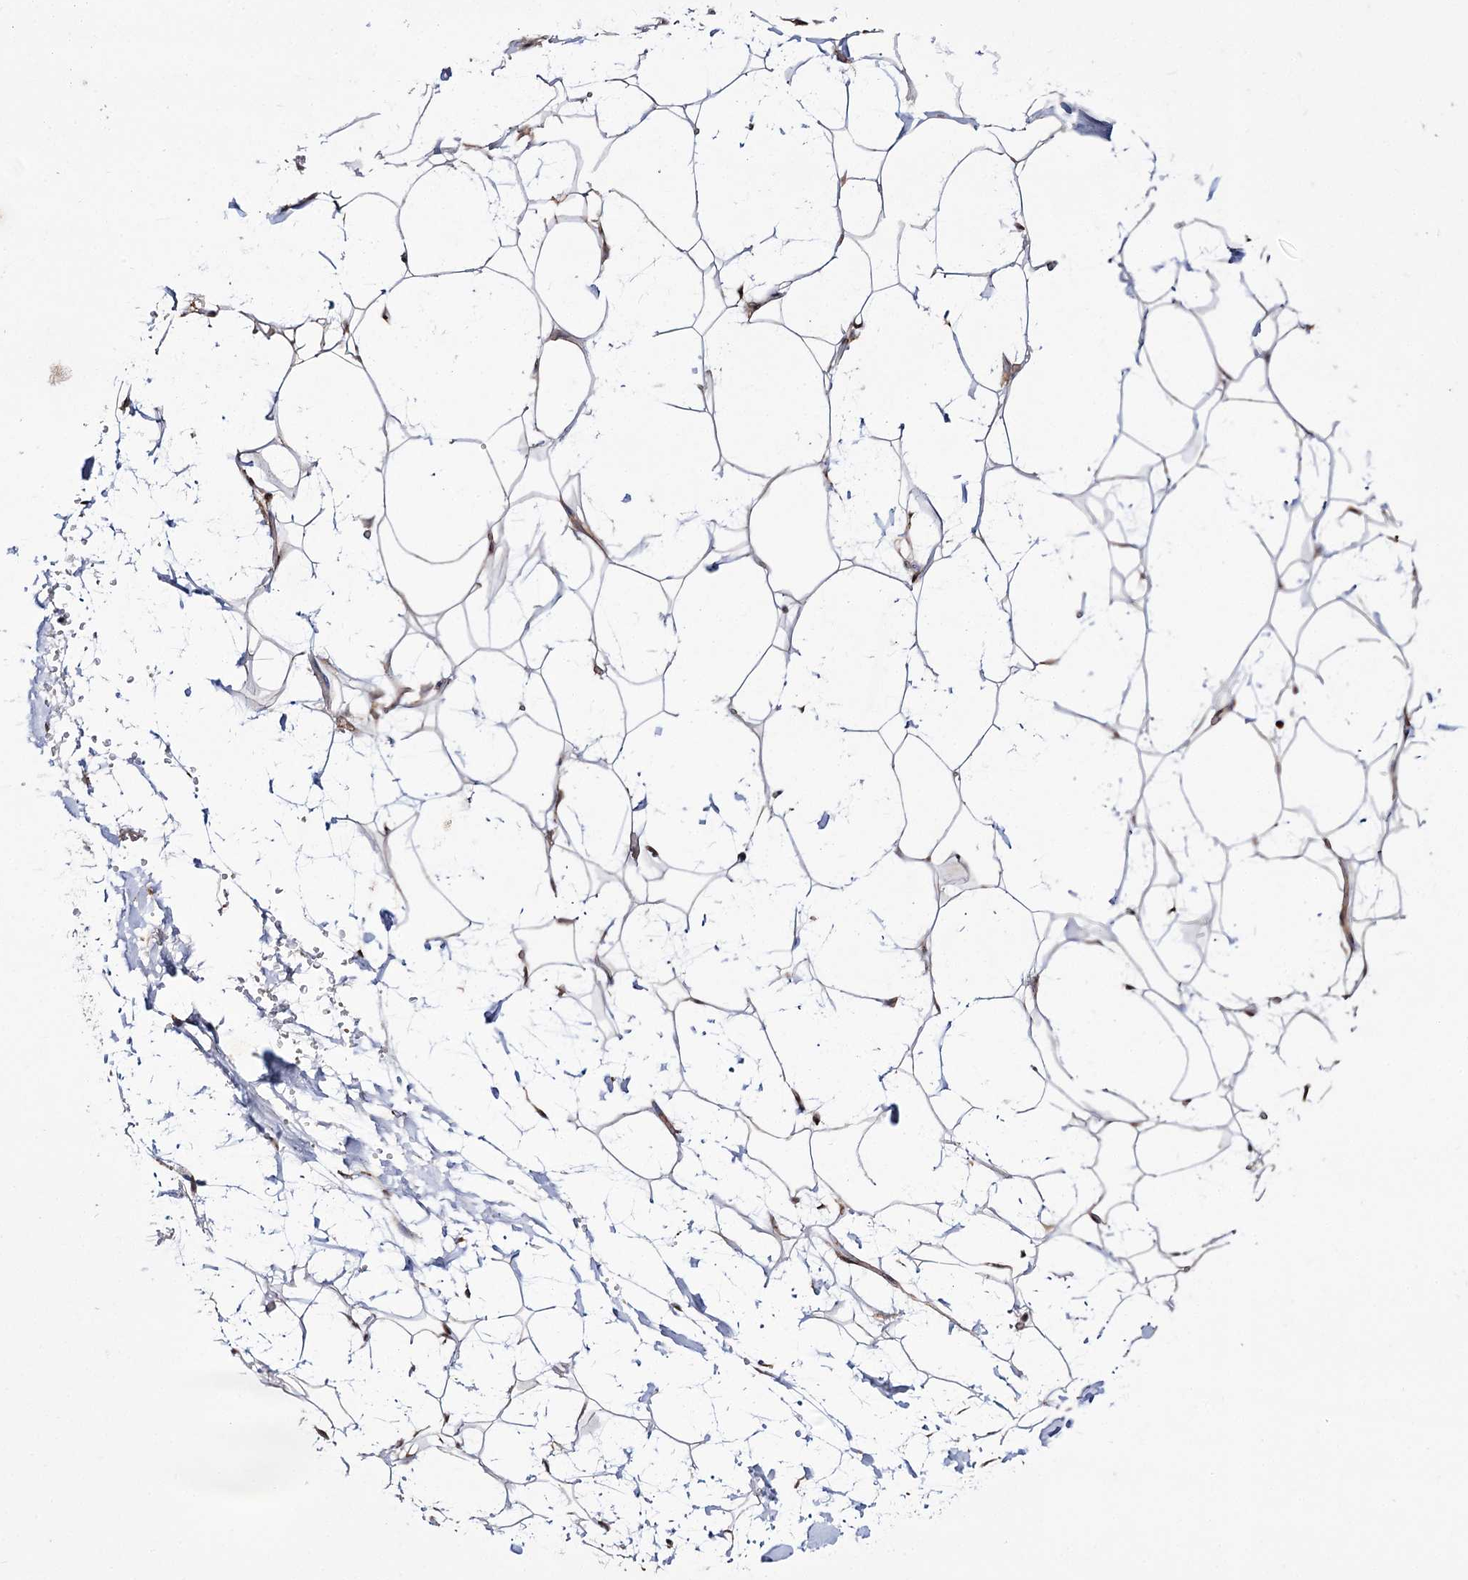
{"staining": {"intensity": "moderate", "quantity": "<25%", "location": "nuclear"}, "tissue": "adipose tissue", "cell_type": "Adipocytes", "image_type": "normal", "snomed": [{"axis": "morphology", "description": "Normal tissue, NOS"}, {"axis": "topography", "description": "Breast"}], "caption": "This is a micrograph of IHC staining of normal adipose tissue, which shows moderate expression in the nuclear of adipocytes.", "gene": "RRP9", "patient": {"sex": "female", "age": 26}}